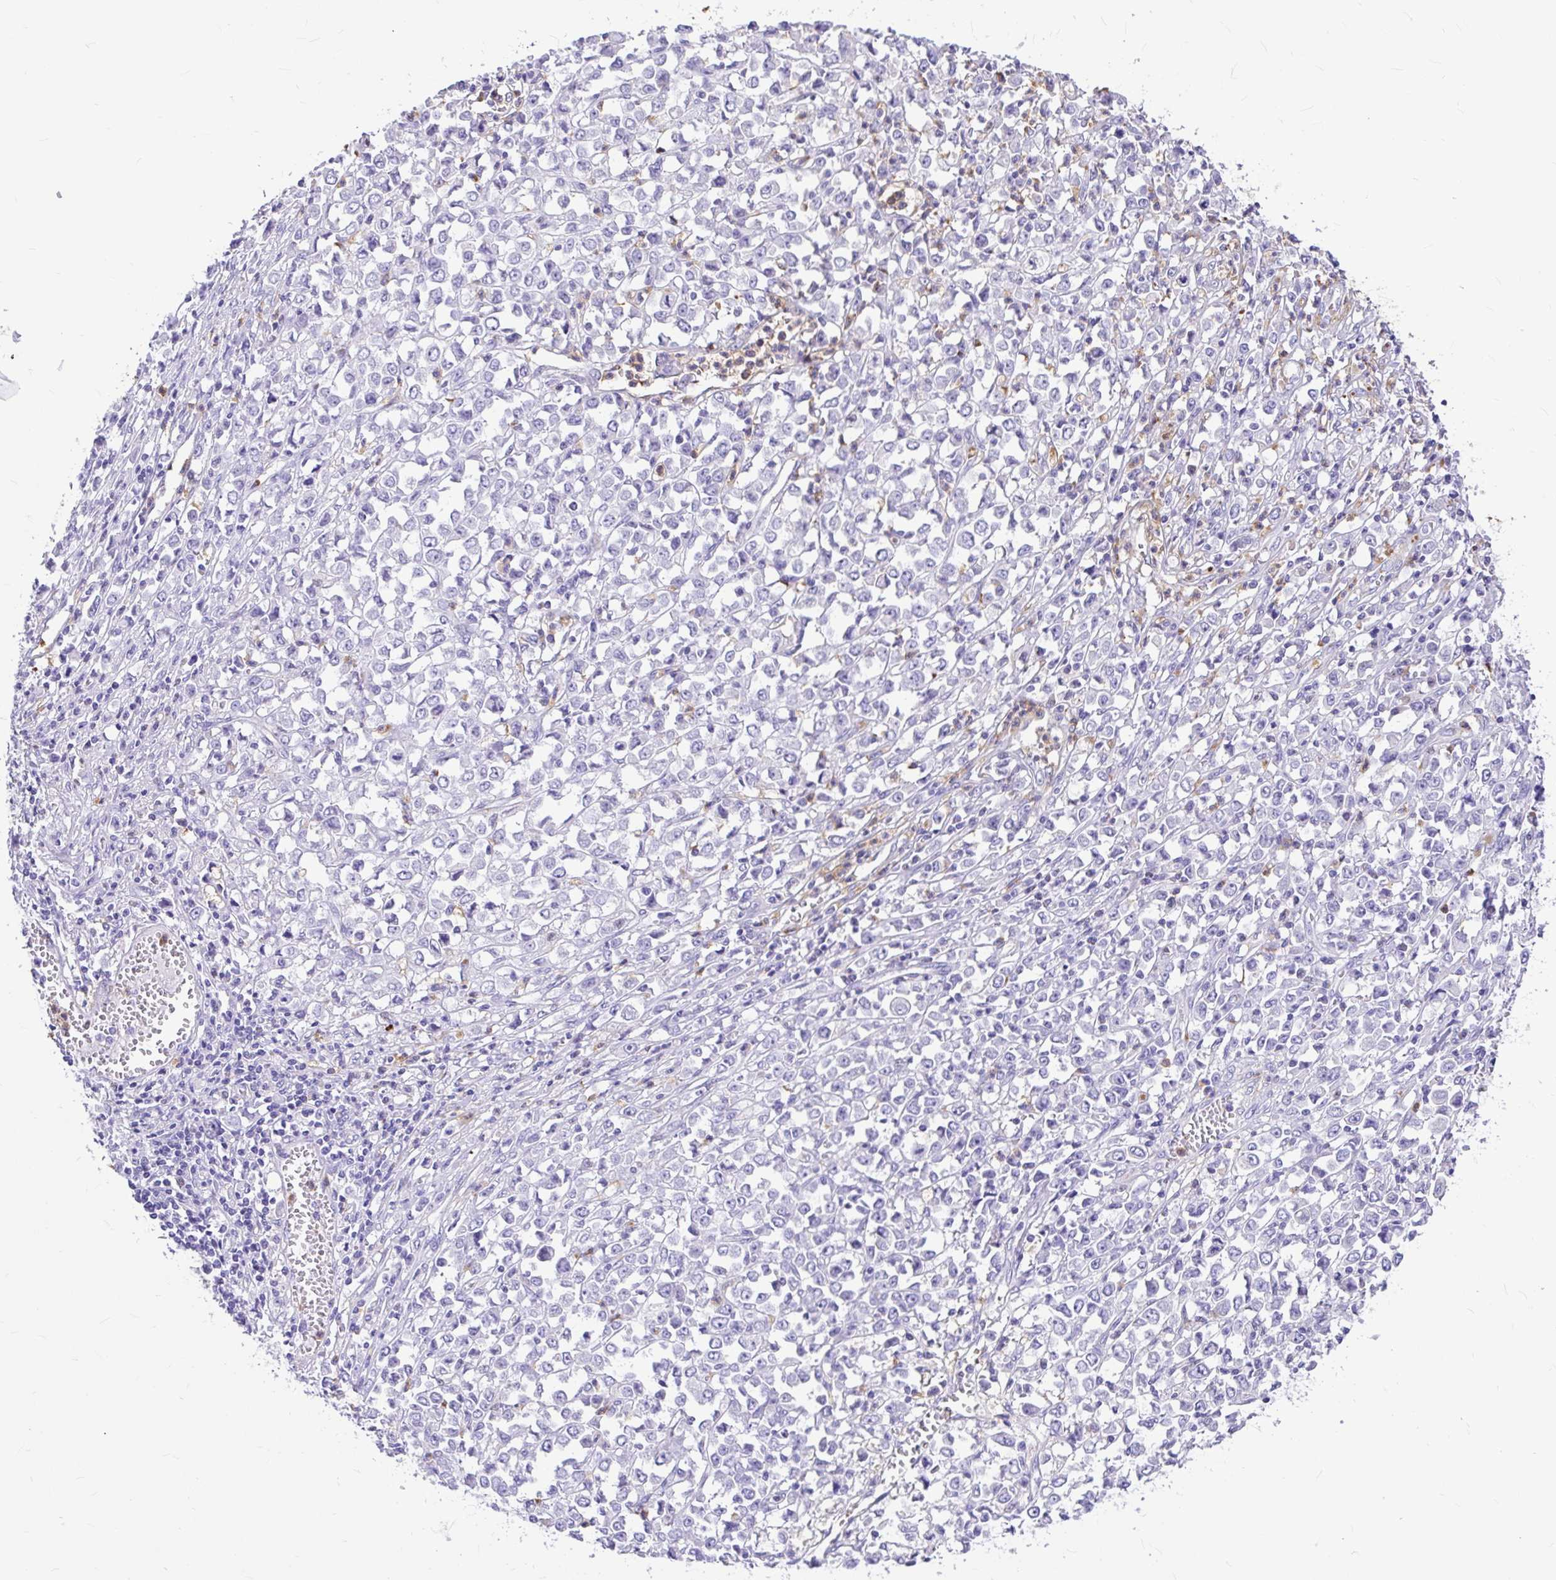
{"staining": {"intensity": "negative", "quantity": "none", "location": "none"}, "tissue": "stomach cancer", "cell_type": "Tumor cells", "image_type": "cancer", "snomed": [{"axis": "morphology", "description": "Adenocarcinoma, NOS"}, {"axis": "topography", "description": "Stomach, upper"}], "caption": "Tumor cells are negative for protein expression in human stomach cancer (adenocarcinoma). The staining was performed using DAB (3,3'-diaminobenzidine) to visualize the protein expression in brown, while the nuclei were stained in blue with hematoxylin (Magnification: 20x).", "gene": "CLEC1B", "patient": {"sex": "male", "age": 70}}